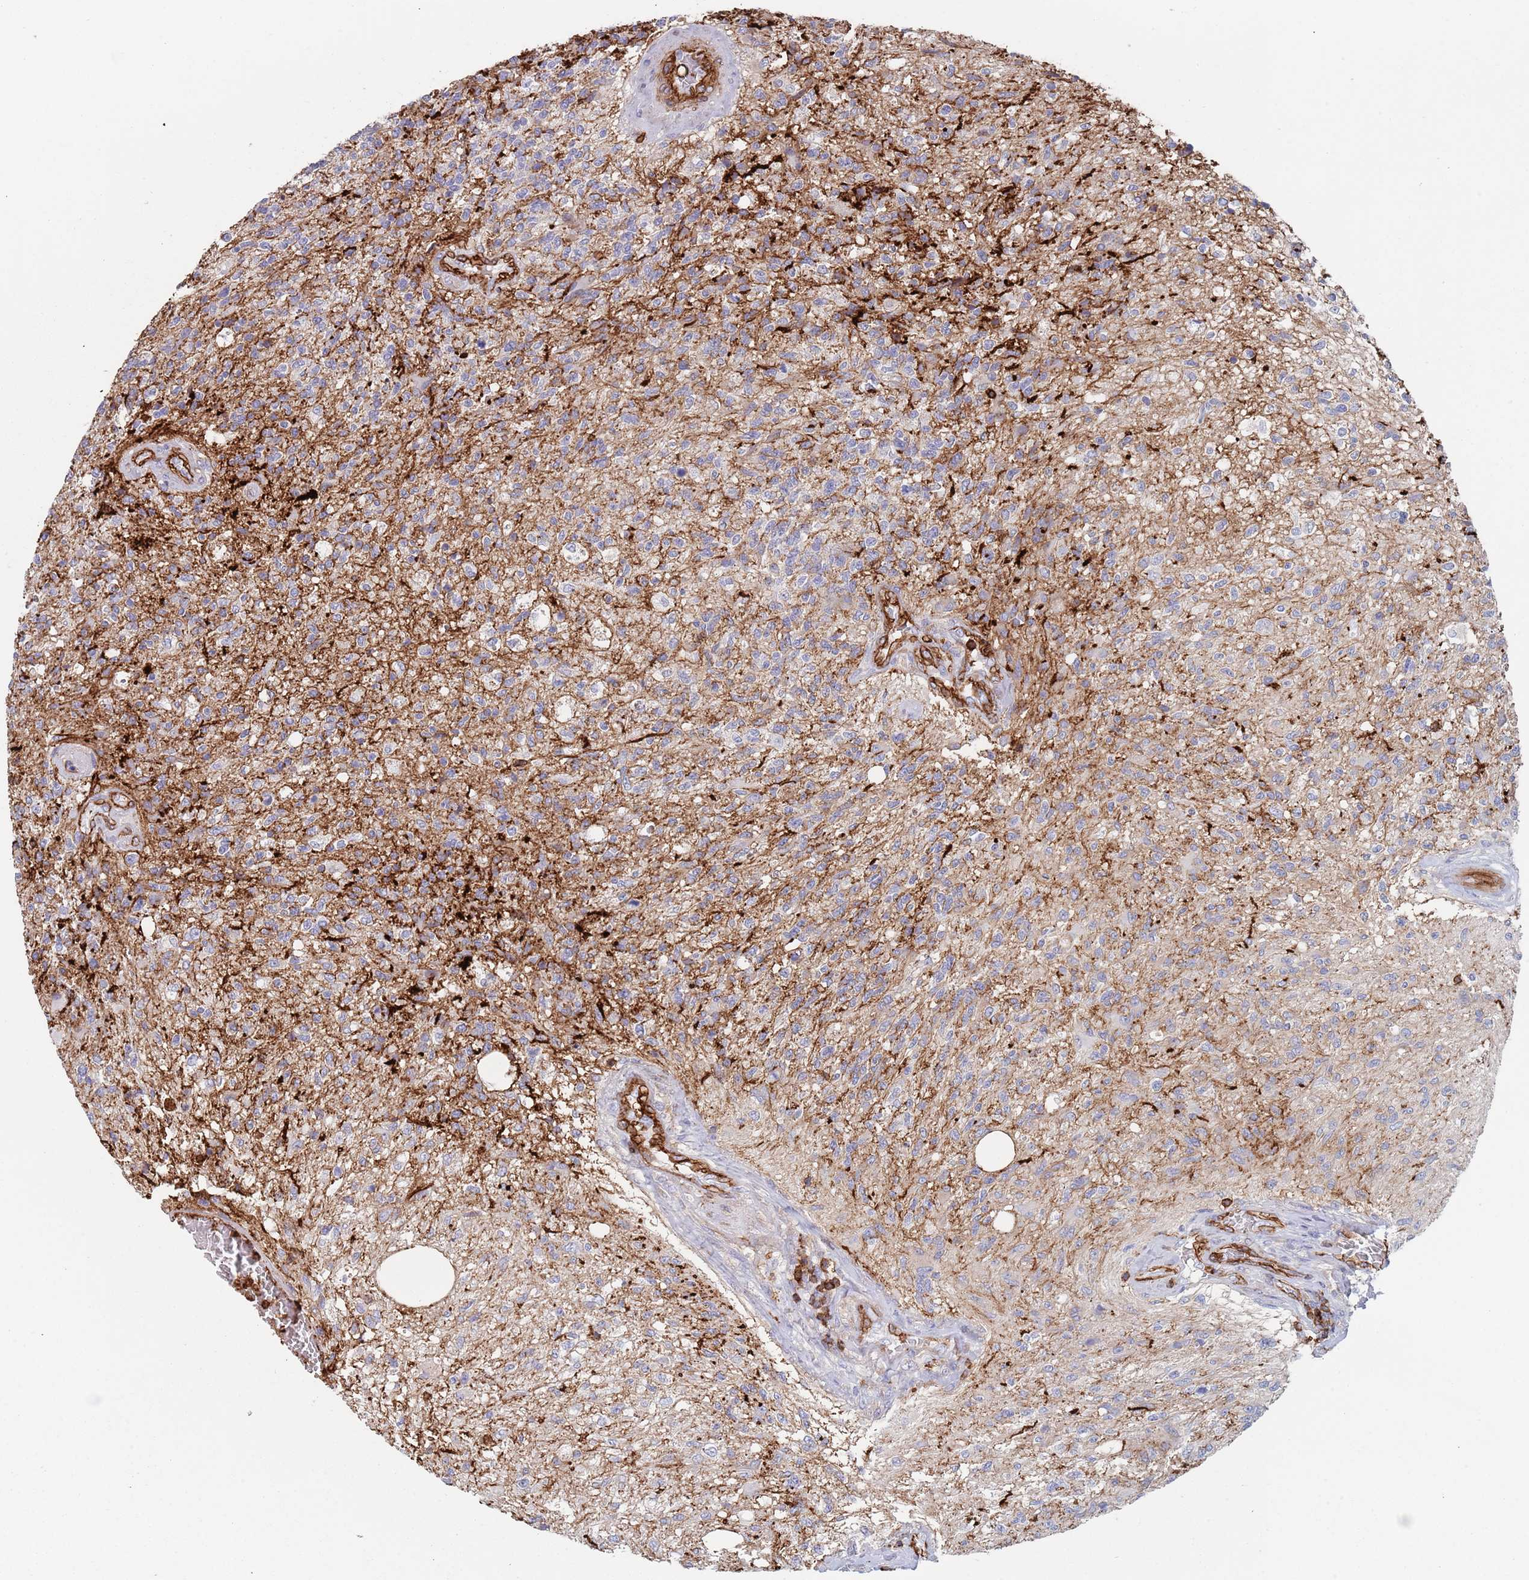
{"staining": {"intensity": "negative", "quantity": "none", "location": "none"}, "tissue": "glioma", "cell_type": "Tumor cells", "image_type": "cancer", "snomed": [{"axis": "morphology", "description": "Glioma, malignant, High grade"}, {"axis": "topography", "description": "Brain"}], "caption": "Tumor cells show no significant protein staining in malignant high-grade glioma.", "gene": "RNF144A", "patient": {"sex": "male", "age": 56}}